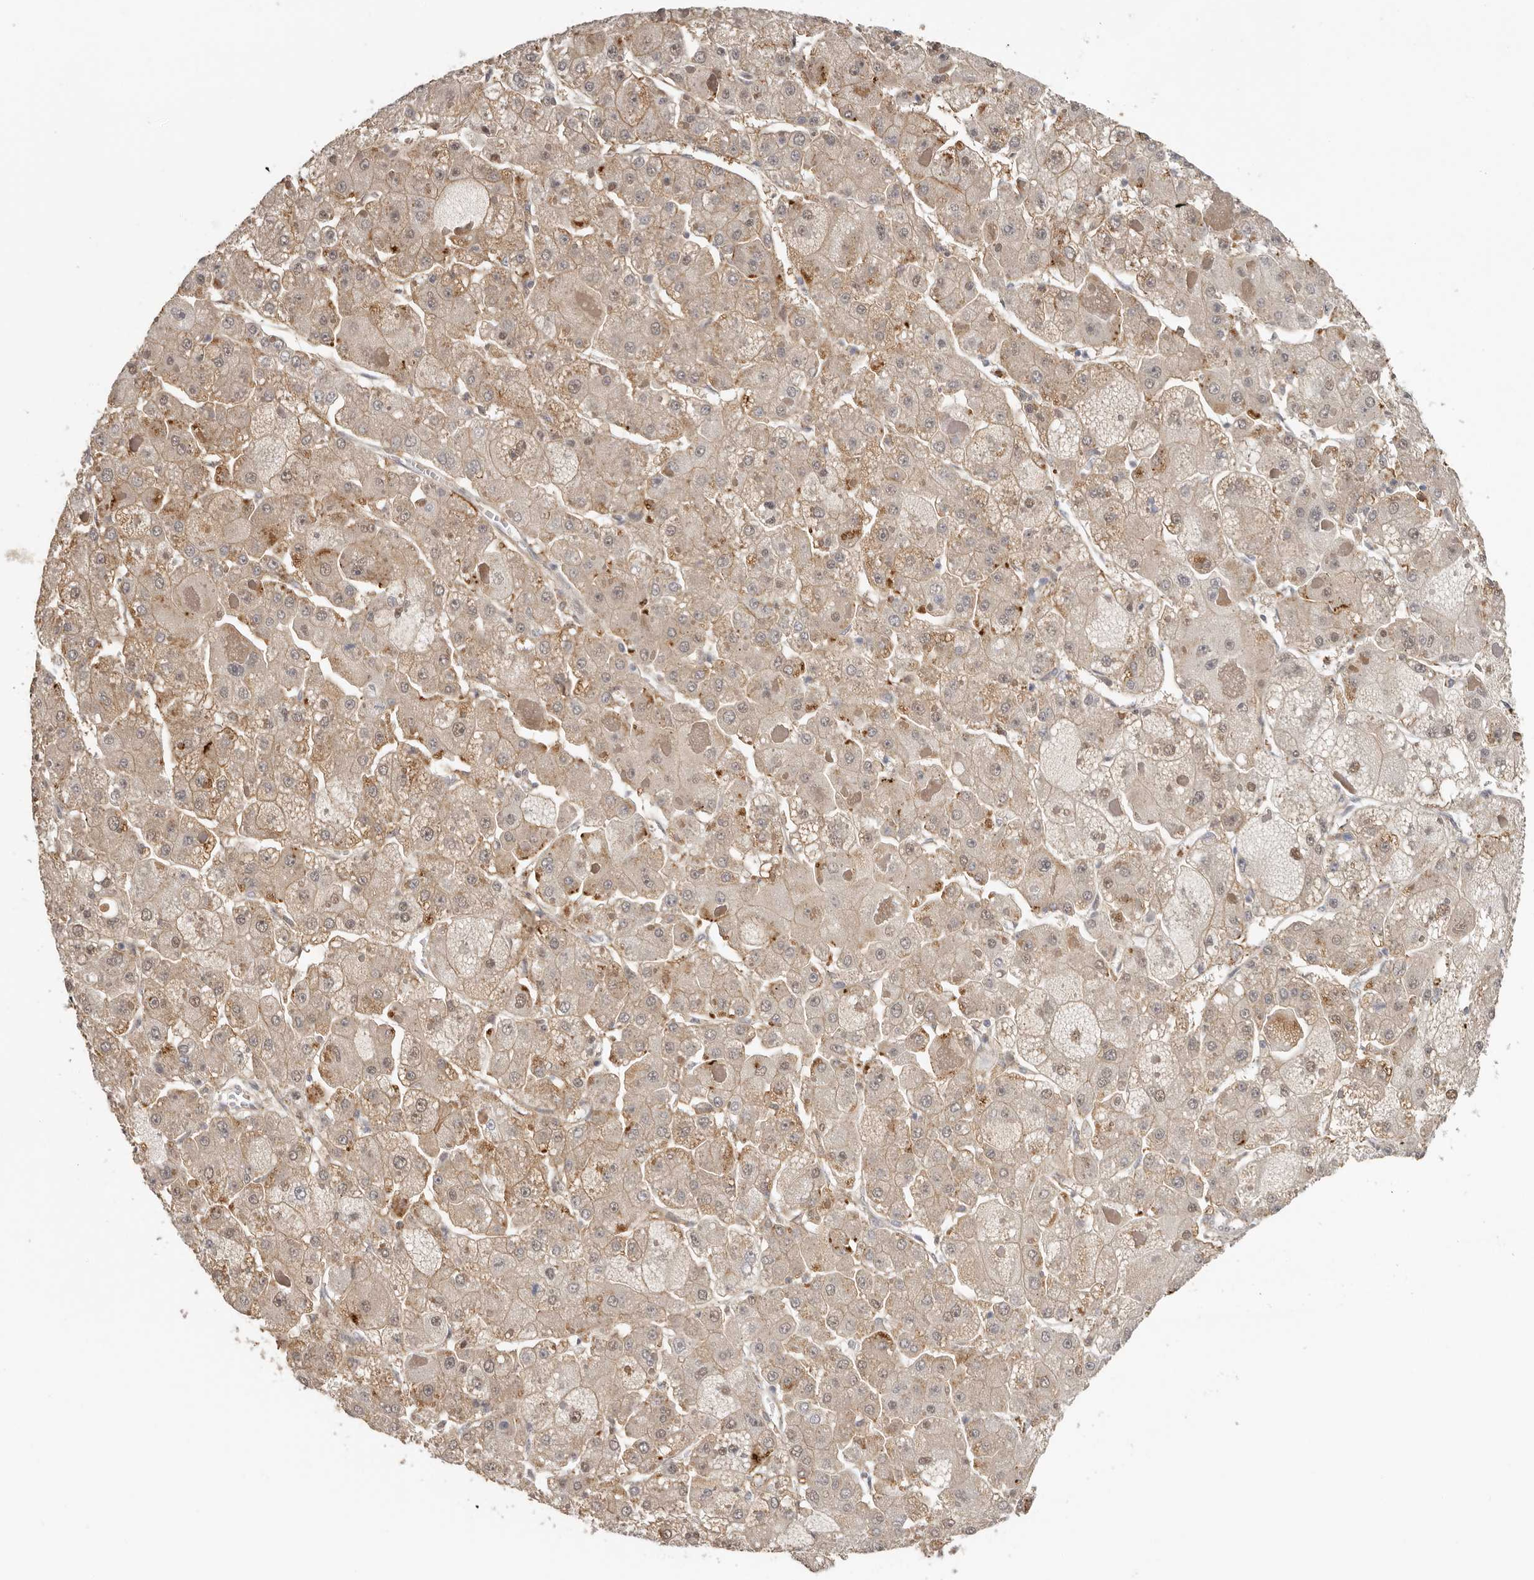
{"staining": {"intensity": "weak", "quantity": ">75%", "location": "cytoplasmic/membranous"}, "tissue": "liver cancer", "cell_type": "Tumor cells", "image_type": "cancer", "snomed": [{"axis": "morphology", "description": "Carcinoma, Hepatocellular, NOS"}, {"axis": "topography", "description": "Liver"}], "caption": "Tumor cells reveal weak cytoplasmic/membranous positivity in approximately >75% of cells in liver hepatocellular carcinoma.", "gene": "MSRB2", "patient": {"sex": "female", "age": 73}}